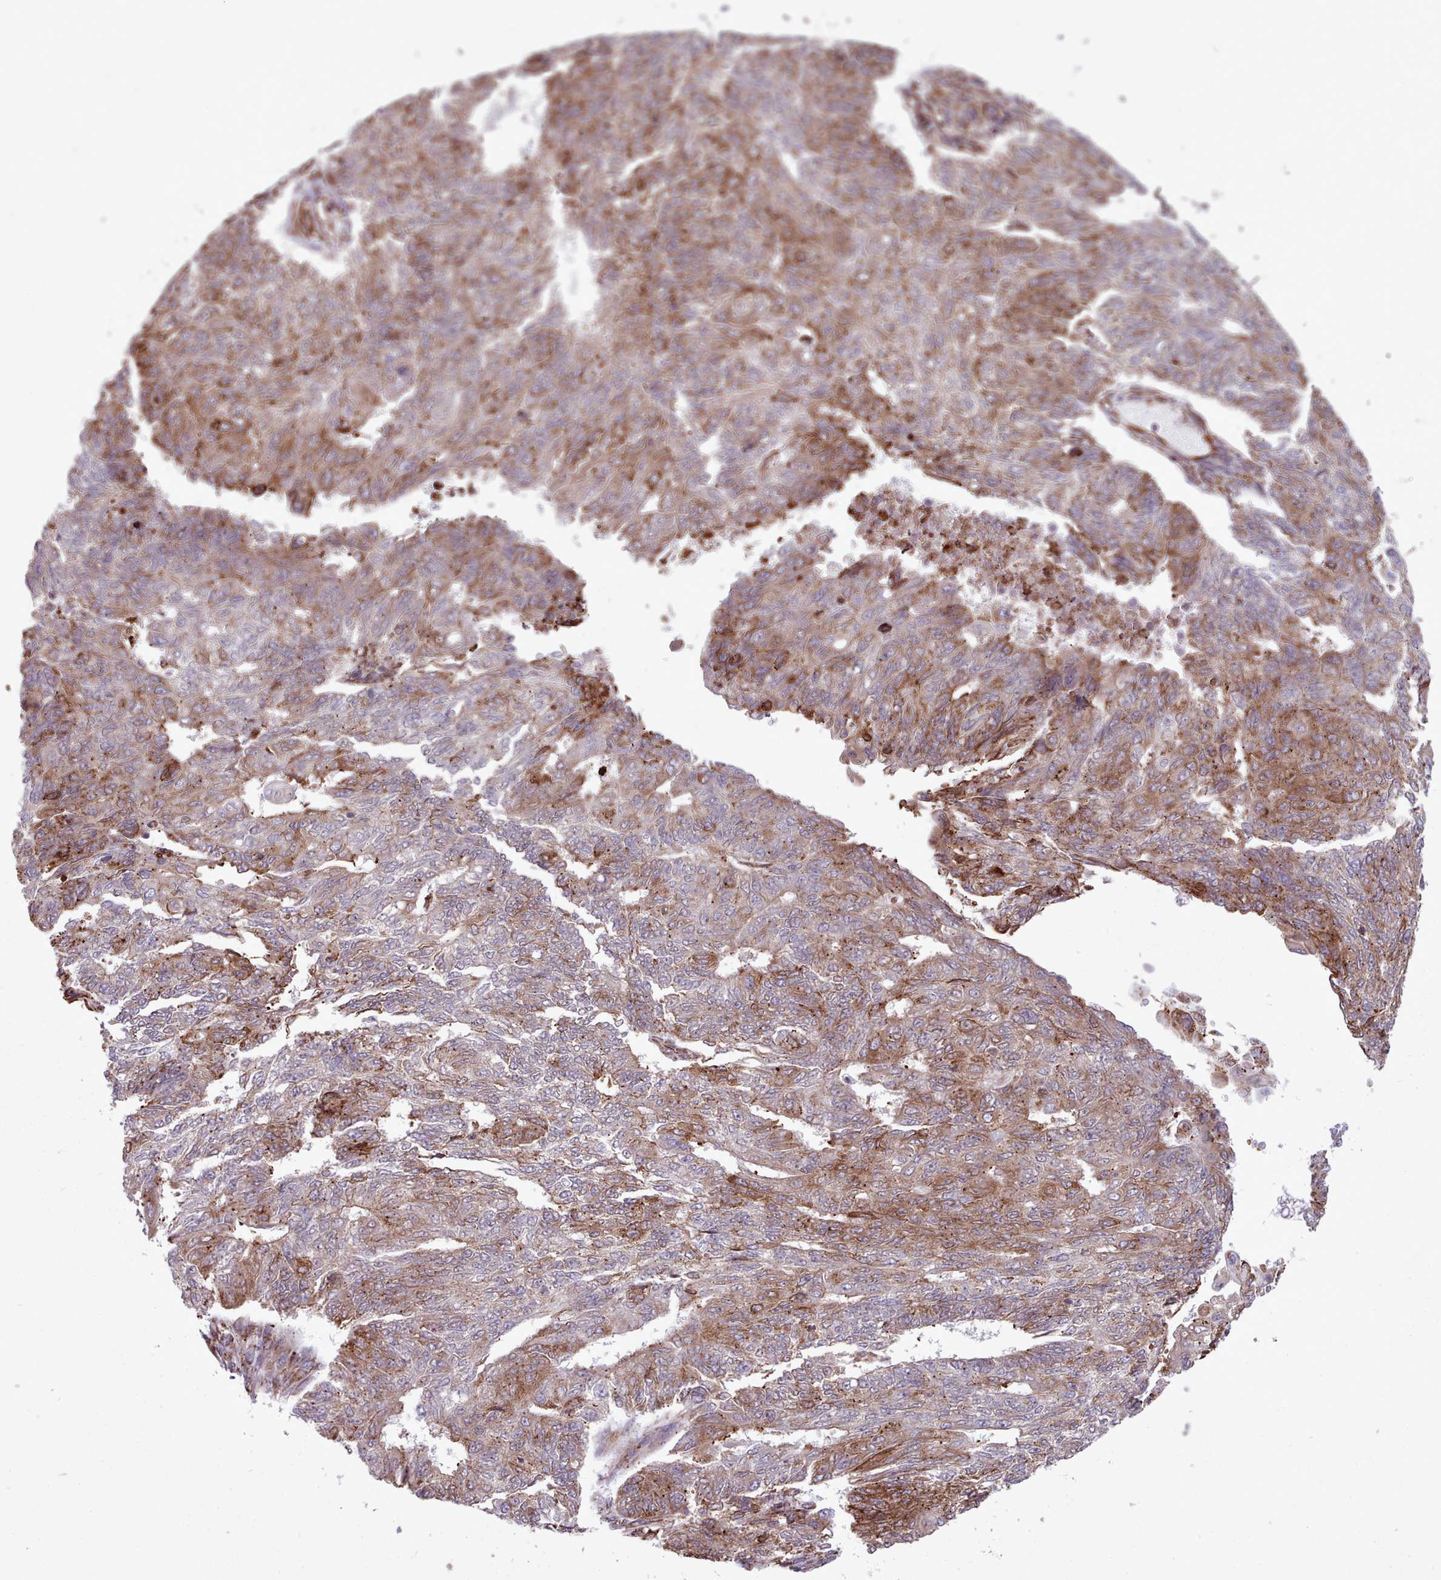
{"staining": {"intensity": "moderate", "quantity": ">75%", "location": "cytoplasmic/membranous"}, "tissue": "endometrial cancer", "cell_type": "Tumor cells", "image_type": "cancer", "snomed": [{"axis": "morphology", "description": "Adenocarcinoma, NOS"}, {"axis": "topography", "description": "Endometrium"}], "caption": "Tumor cells show medium levels of moderate cytoplasmic/membranous staining in about >75% of cells in human endometrial adenocarcinoma. (DAB IHC, brown staining for protein, blue staining for nuclei).", "gene": "TTLL3", "patient": {"sex": "female", "age": 32}}